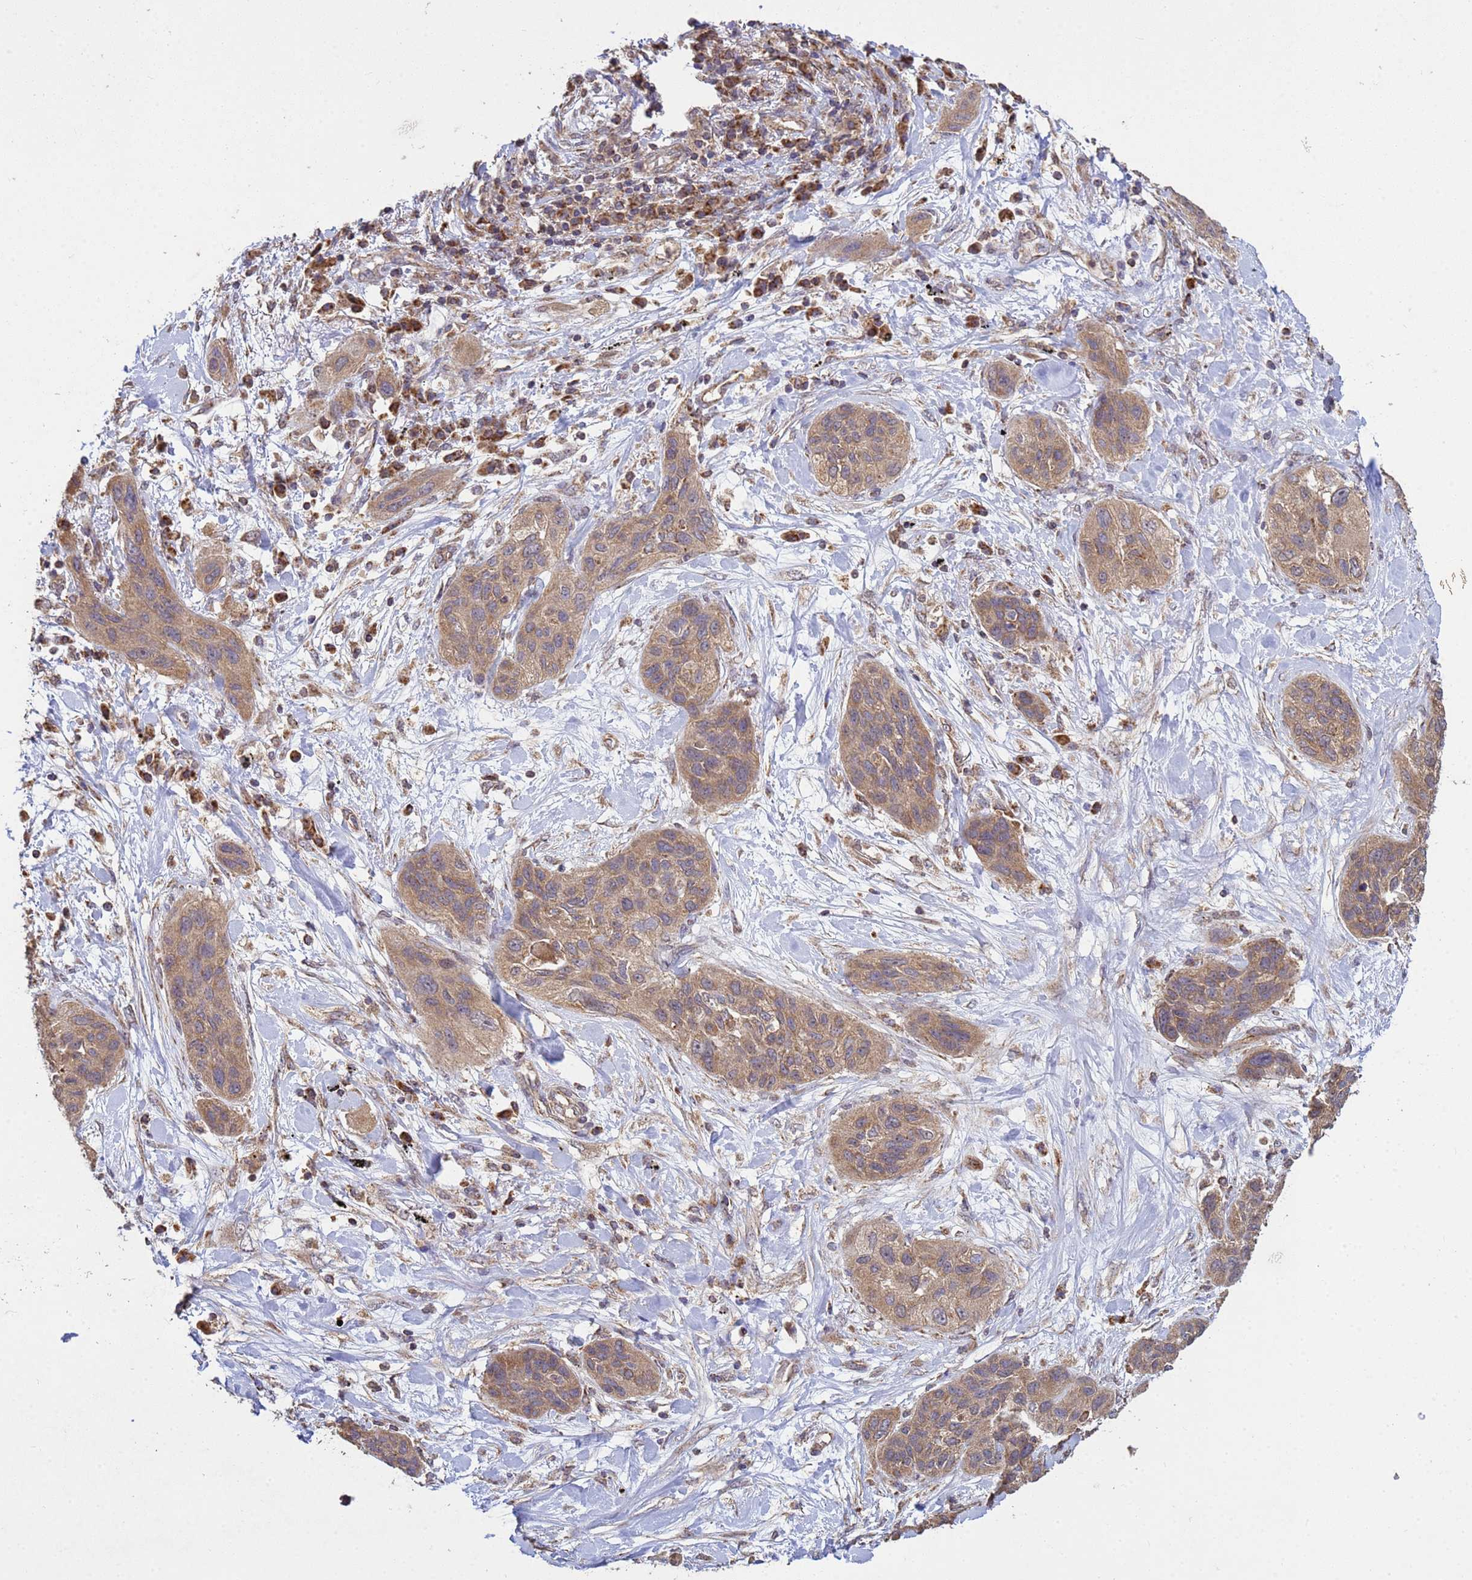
{"staining": {"intensity": "moderate", "quantity": ">75%", "location": "cytoplasmic/membranous"}, "tissue": "lung cancer", "cell_type": "Tumor cells", "image_type": "cancer", "snomed": [{"axis": "morphology", "description": "Squamous cell carcinoma, NOS"}, {"axis": "topography", "description": "Lung"}], "caption": "Protein staining by immunohistochemistry exhibits moderate cytoplasmic/membranous positivity in about >75% of tumor cells in squamous cell carcinoma (lung). (Brightfield microscopy of DAB IHC at high magnification).", "gene": "P2RX7", "patient": {"sex": "female", "age": 70}}